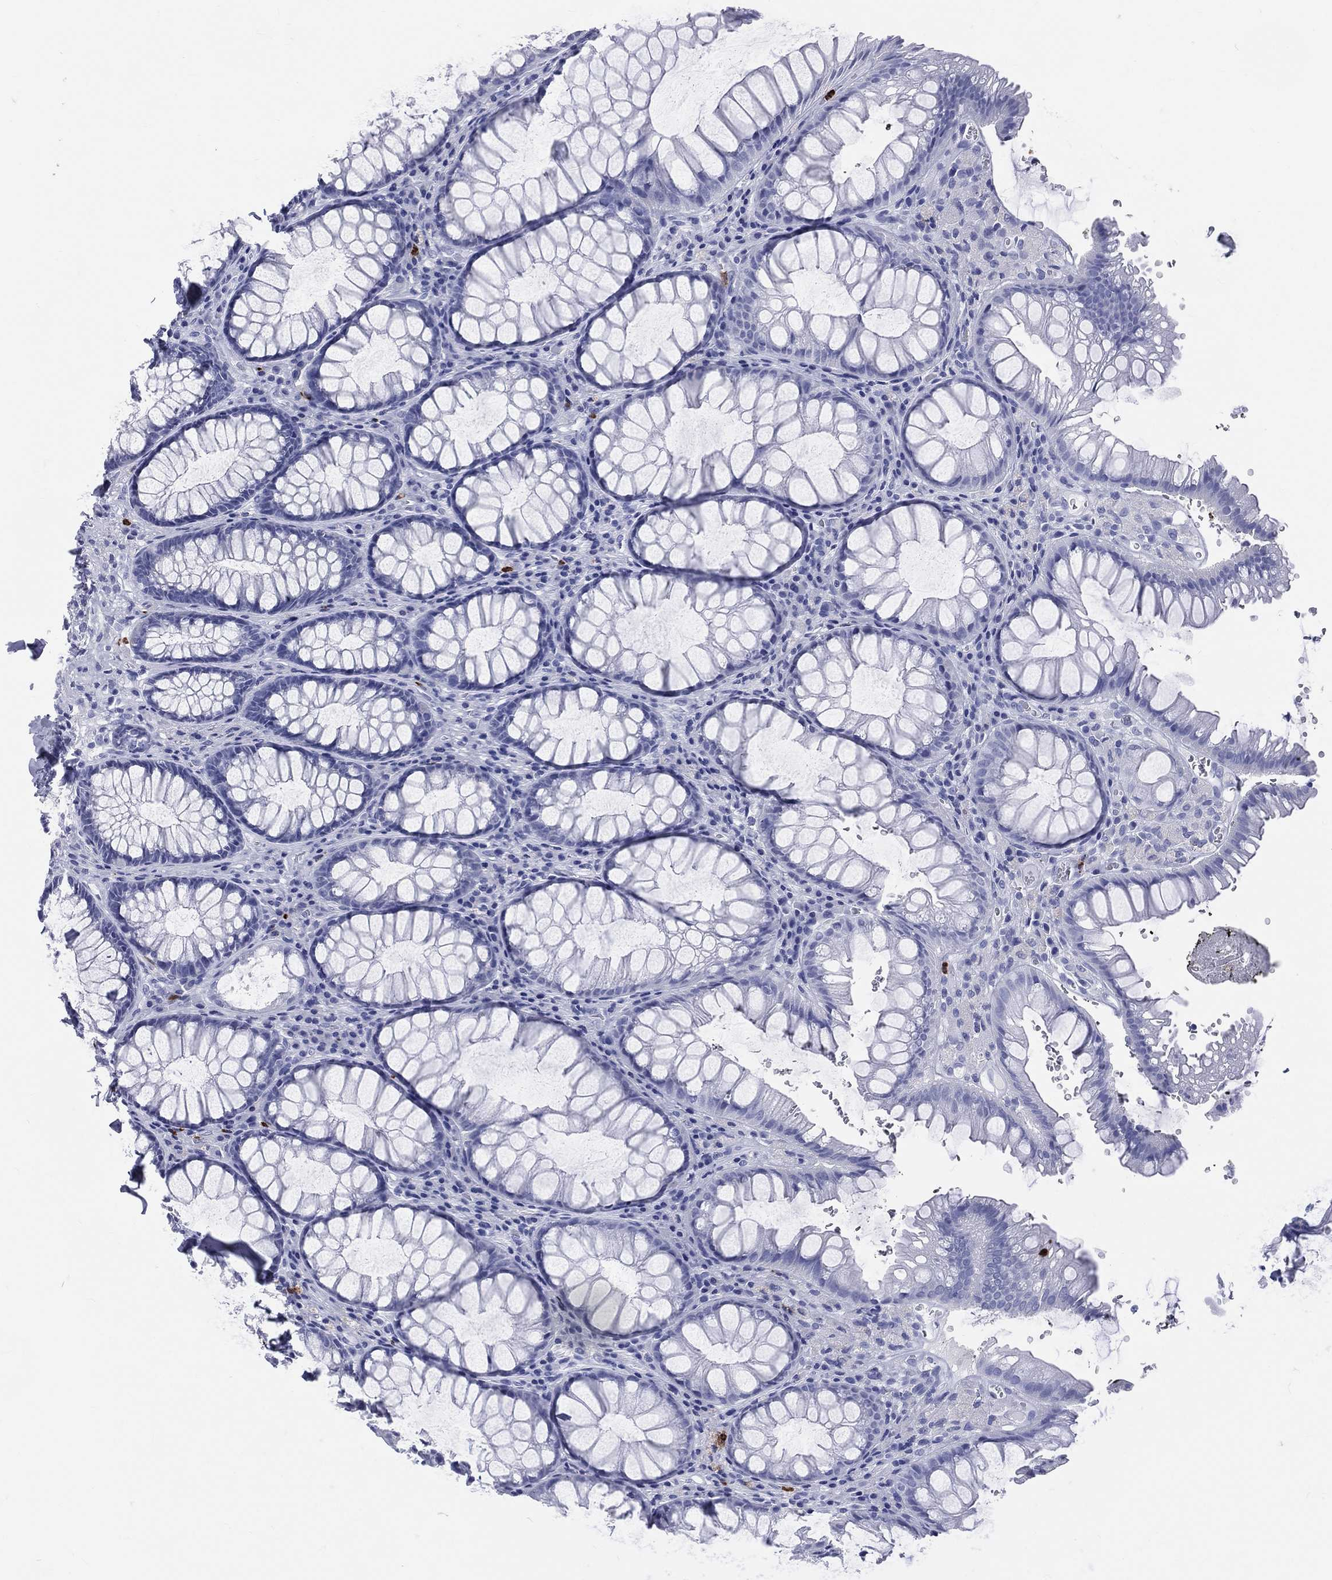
{"staining": {"intensity": "negative", "quantity": "none", "location": "none"}, "tissue": "rectum", "cell_type": "Glandular cells", "image_type": "normal", "snomed": [{"axis": "morphology", "description": "Normal tissue, NOS"}, {"axis": "topography", "description": "Rectum"}], "caption": "Rectum stained for a protein using immunohistochemistry reveals no expression glandular cells.", "gene": "PGLYRP1", "patient": {"sex": "female", "age": 68}}